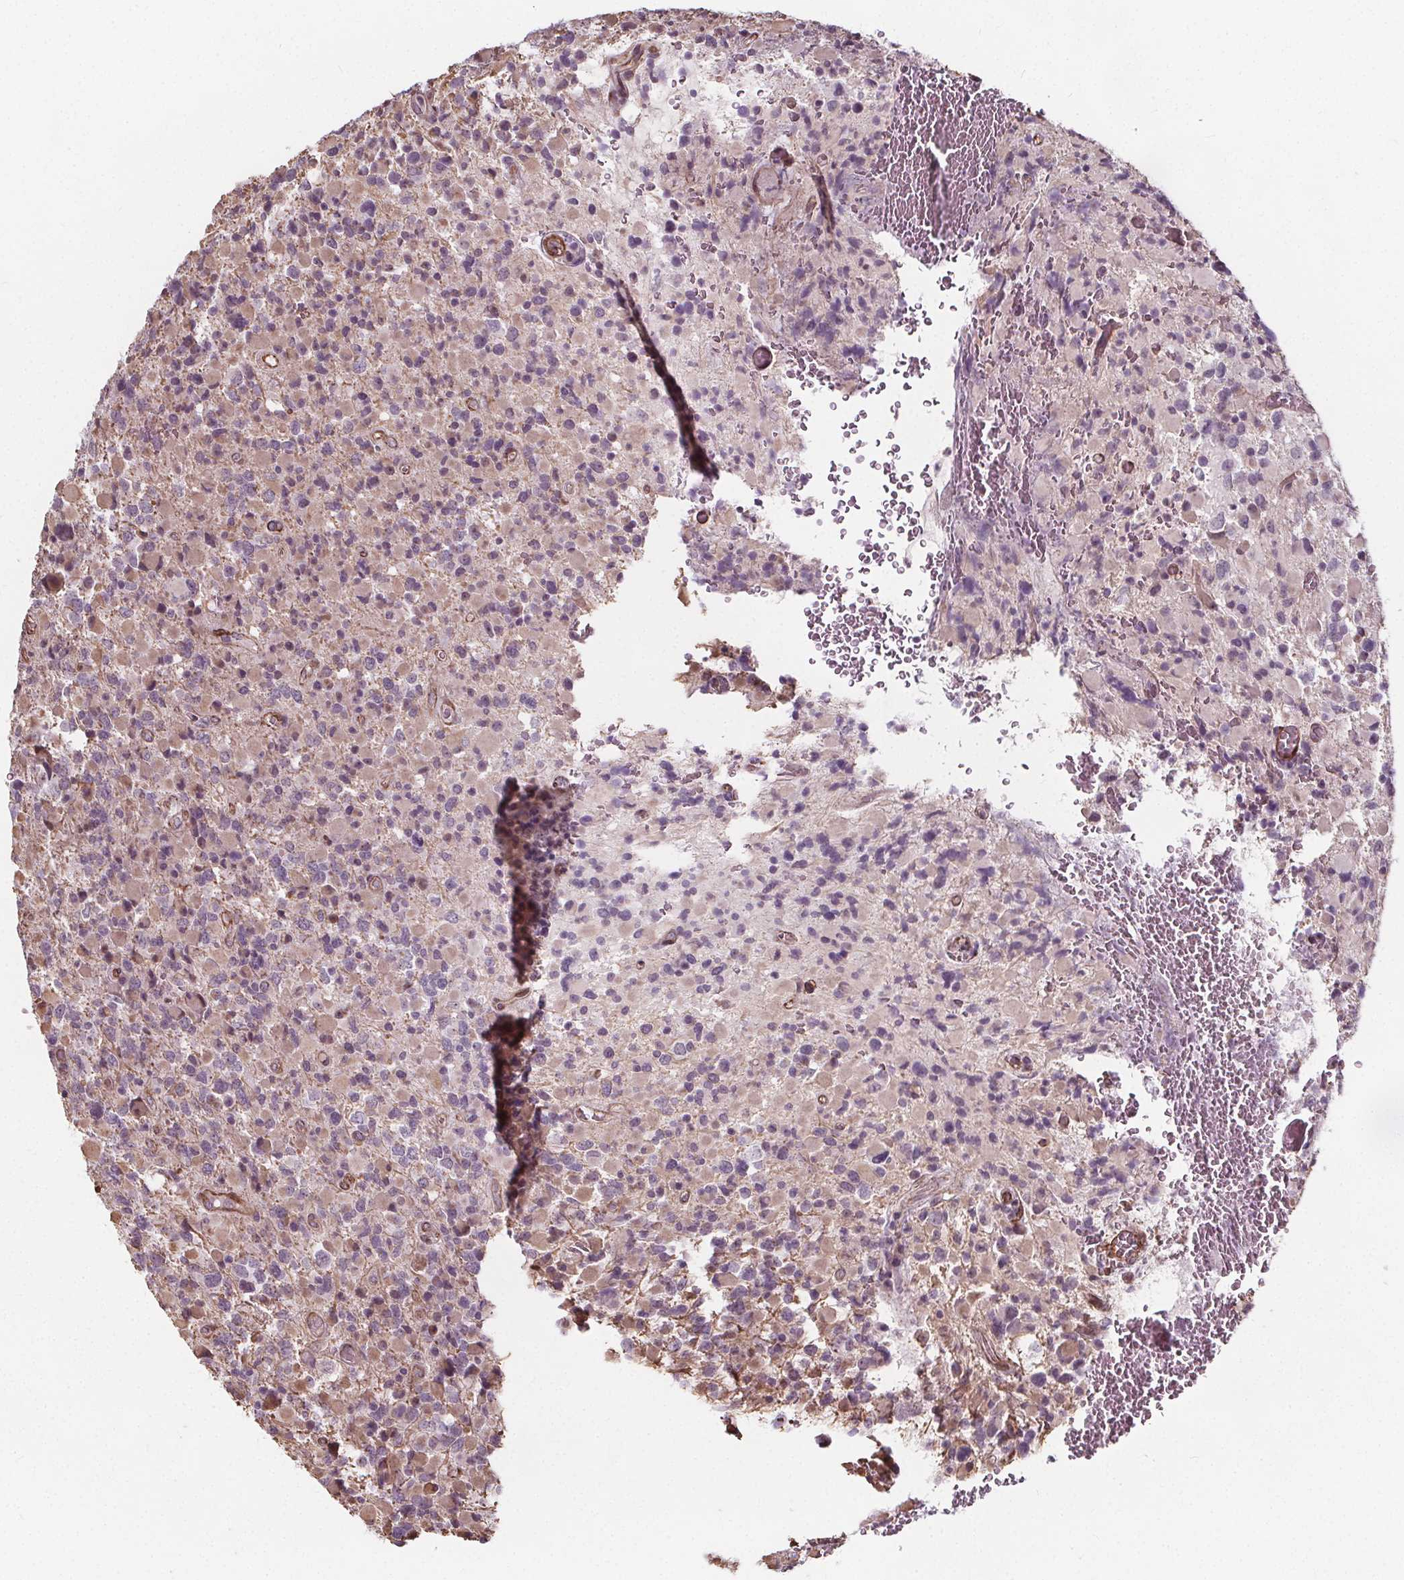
{"staining": {"intensity": "negative", "quantity": "none", "location": "none"}, "tissue": "glioma", "cell_type": "Tumor cells", "image_type": "cancer", "snomed": [{"axis": "morphology", "description": "Glioma, malignant, High grade"}, {"axis": "topography", "description": "Brain"}], "caption": "Micrograph shows no significant protein positivity in tumor cells of glioma. (DAB (3,3'-diaminobenzidine) IHC, high magnification).", "gene": "HAS1", "patient": {"sex": "female", "age": 40}}